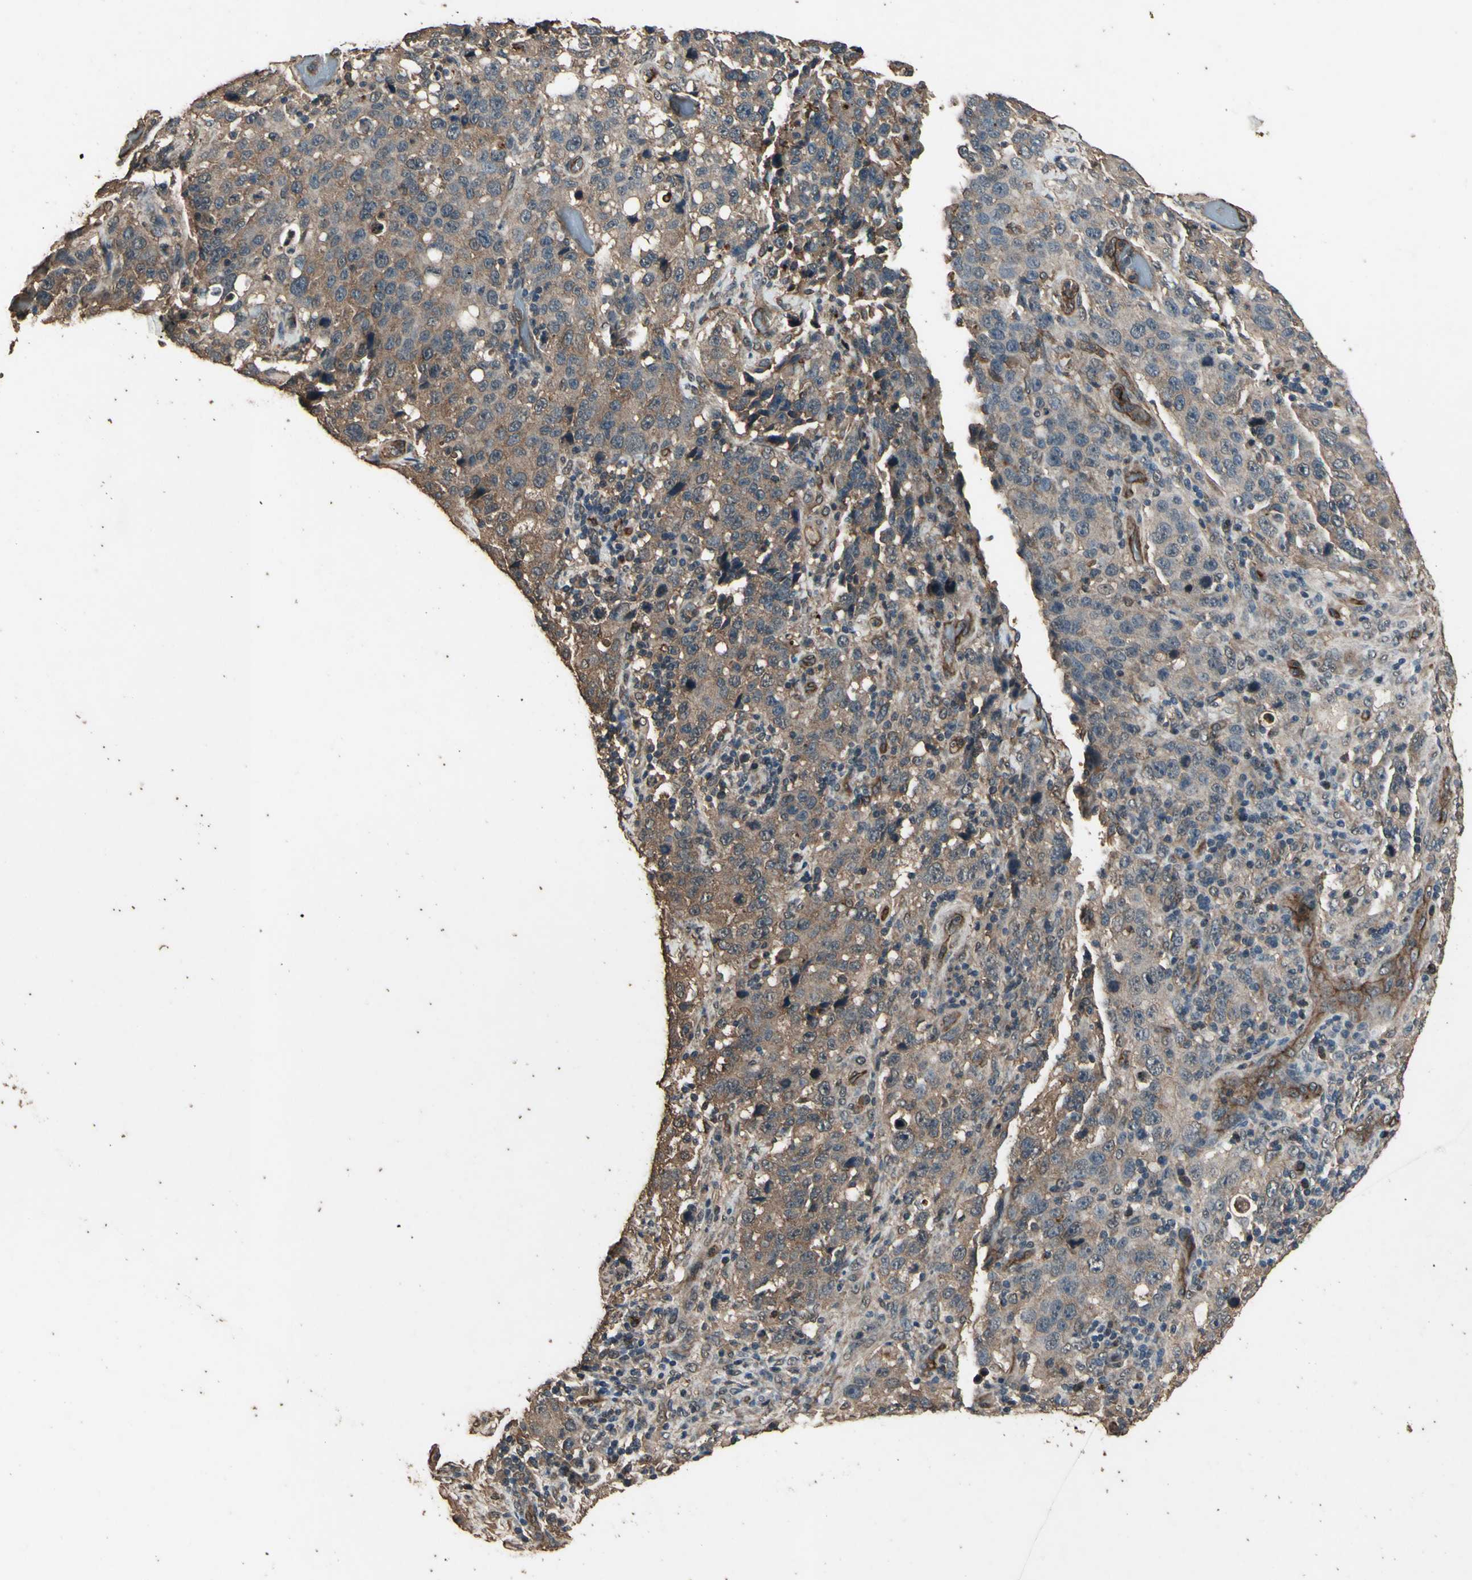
{"staining": {"intensity": "moderate", "quantity": ">75%", "location": "cytoplasmic/membranous"}, "tissue": "stomach cancer", "cell_type": "Tumor cells", "image_type": "cancer", "snomed": [{"axis": "morphology", "description": "Normal tissue, NOS"}, {"axis": "morphology", "description": "Adenocarcinoma, NOS"}, {"axis": "topography", "description": "Stomach"}], "caption": "Approximately >75% of tumor cells in human stomach adenocarcinoma demonstrate moderate cytoplasmic/membranous protein positivity as visualized by brown immunohistochemical staining.", "gene": "TSPO", "patient": {"sex": "male", "age": 48}}